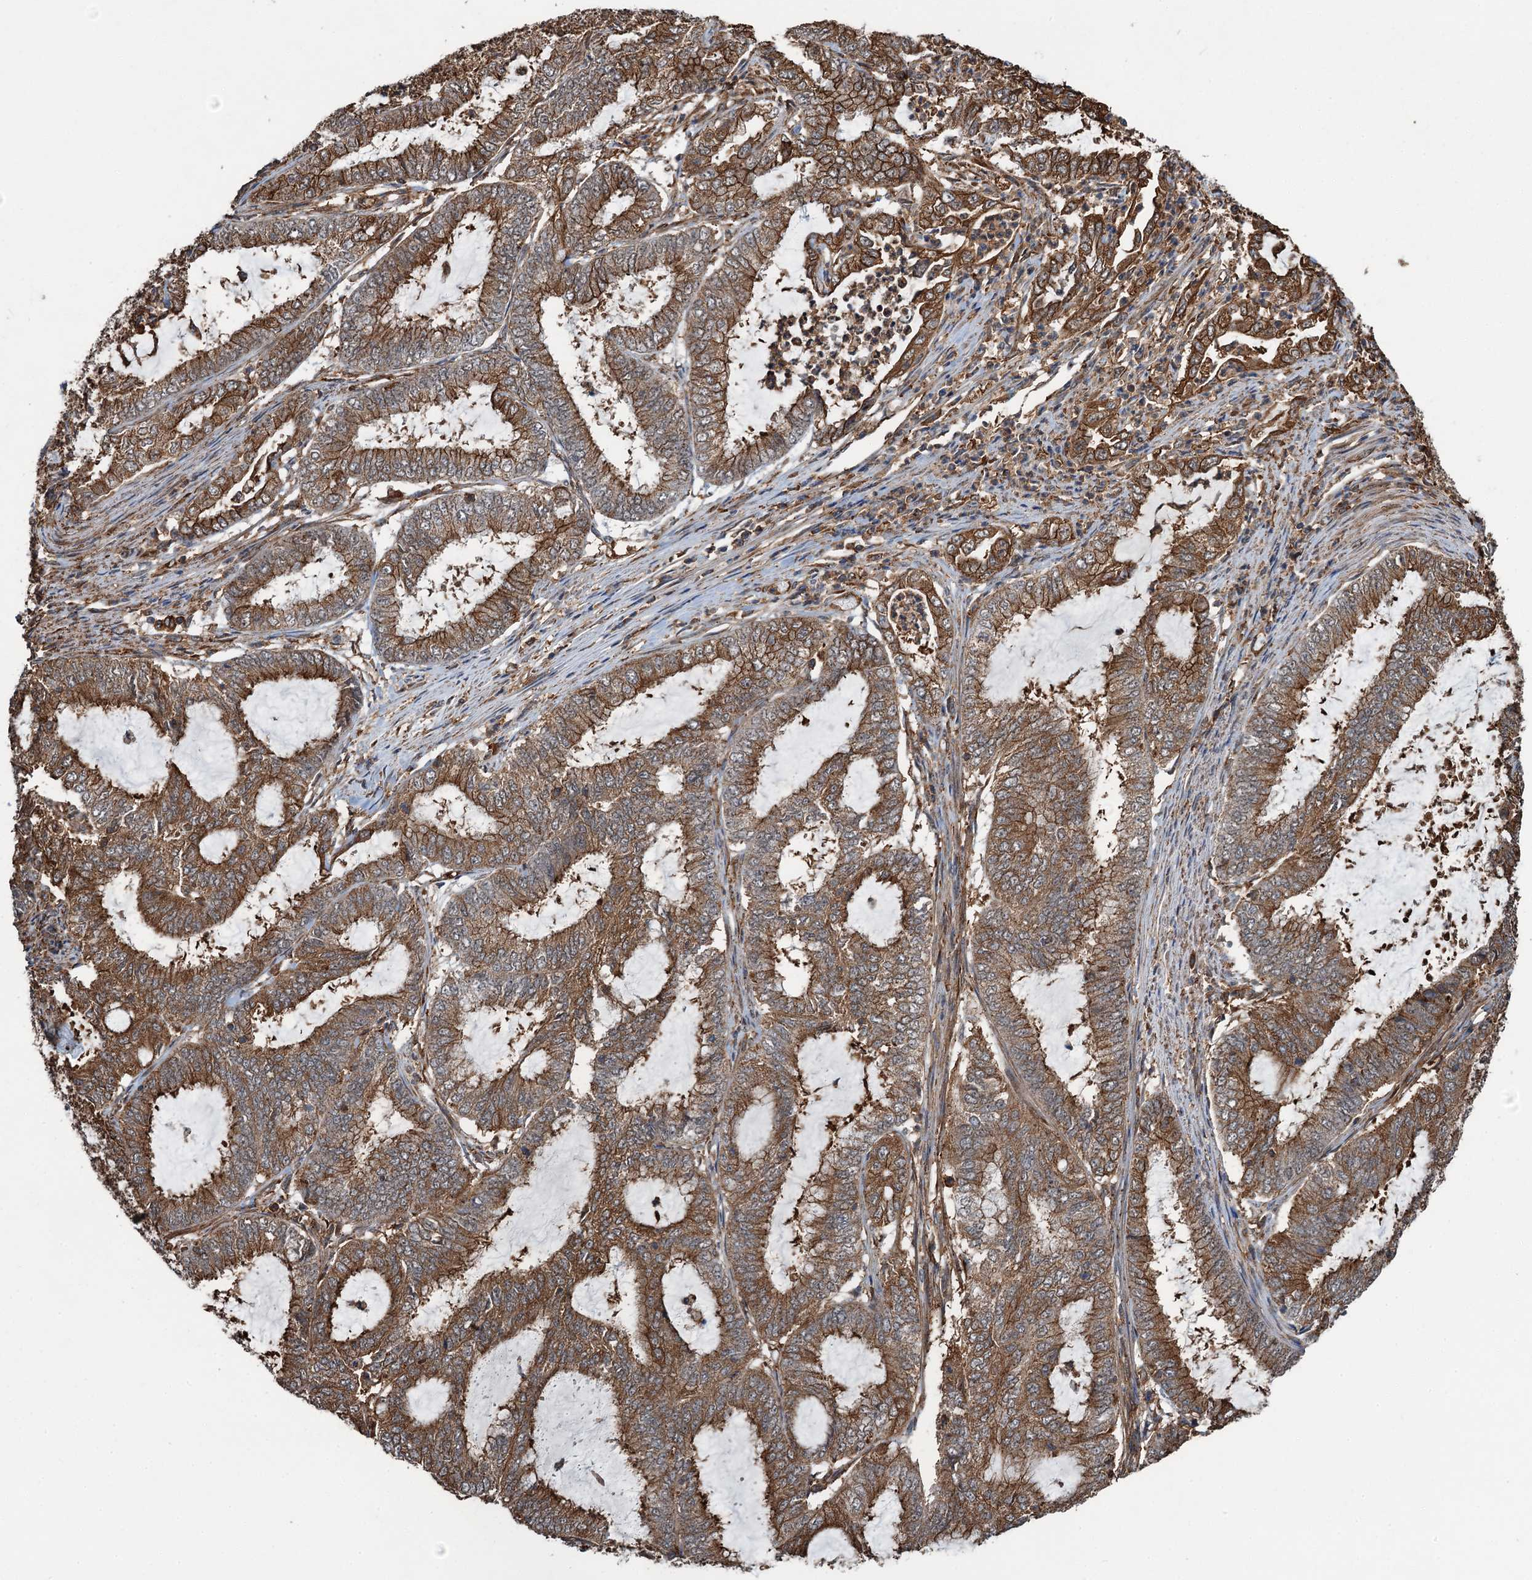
{"staining": {"intensity": "moderate", "quantity": ">75%", "location": "cytoplasmic/membranous"}, "tissue": "endometrial cancer", "cell_type": "Tumor cells", "image_type": "cancer", "snomed": [{"axis": "morphology", "description": "Adenocarcinoma, NOS"}, {"axis": "topography", "description": "Endometrium"}], "caption": "The micrograph reveals staining of endometrial adenocarcinoma, revealing moderate cytoplasmic/membranous protein expression (brown color) within tumor cells.", "gene": "WHAMM", "patient": {"sex": "female", "age": 51}}